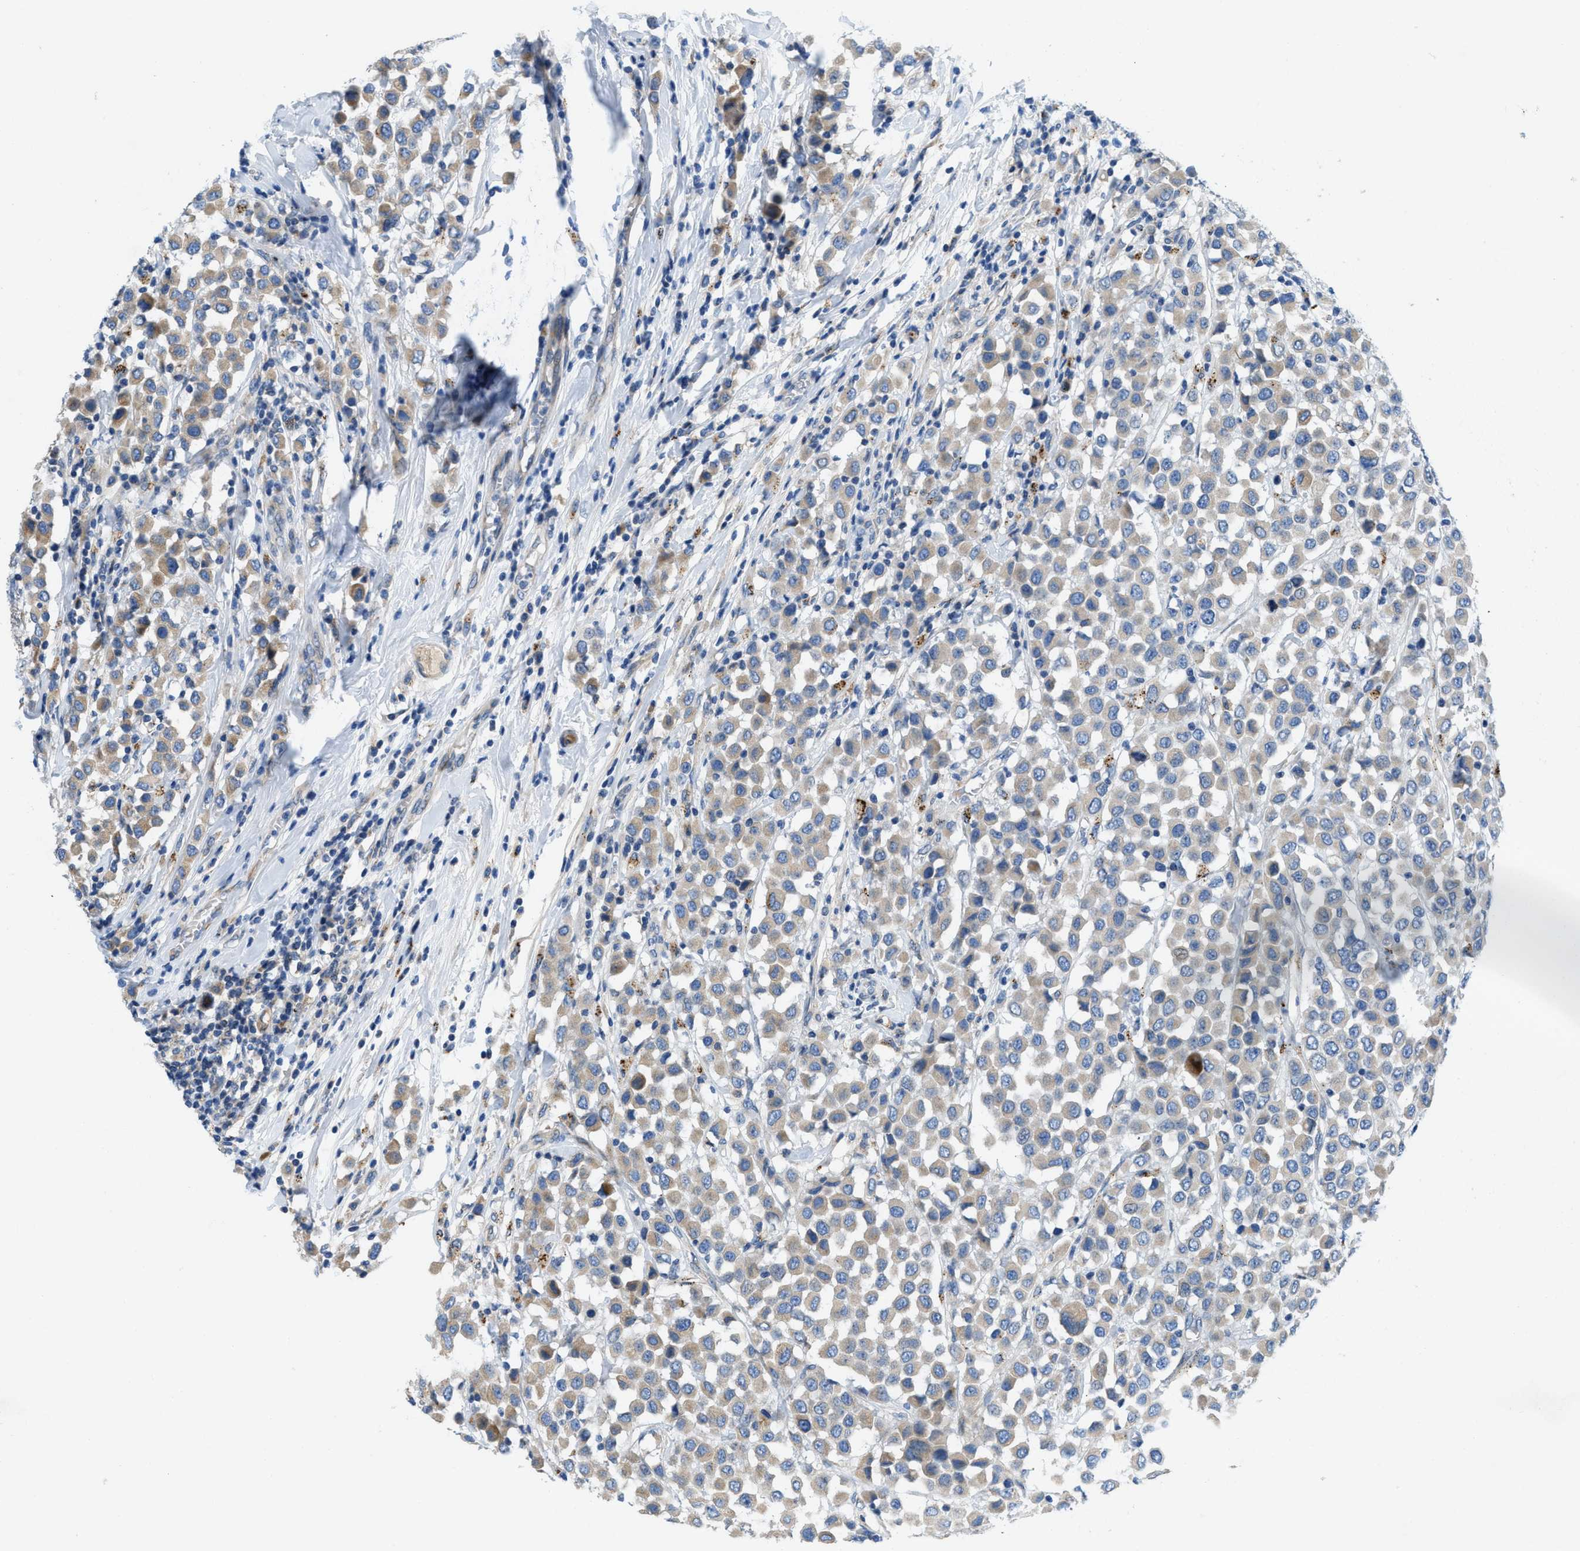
{"staining": {"intensity": "moderate", "quantity": "<25%", "location": "cytoplasmic/membranous"}, "tissue": "breast cancer", "cell_type": "Tumor cells", "image_type": "cancer", "snomed": [{"axis": "morphology", "description": "Duct carcinoma"}, {"axis": "topography", "description": "Breast"}], "caption": "Brown immunohistochemical staining in breast infiltrating ductal carcinoma exhibits moderate cytoplasmic/membranous positivity in approximately <25% of tumor cells.", "gene": "TMEM248", "patient": {"sex": "female", "age": 61}}